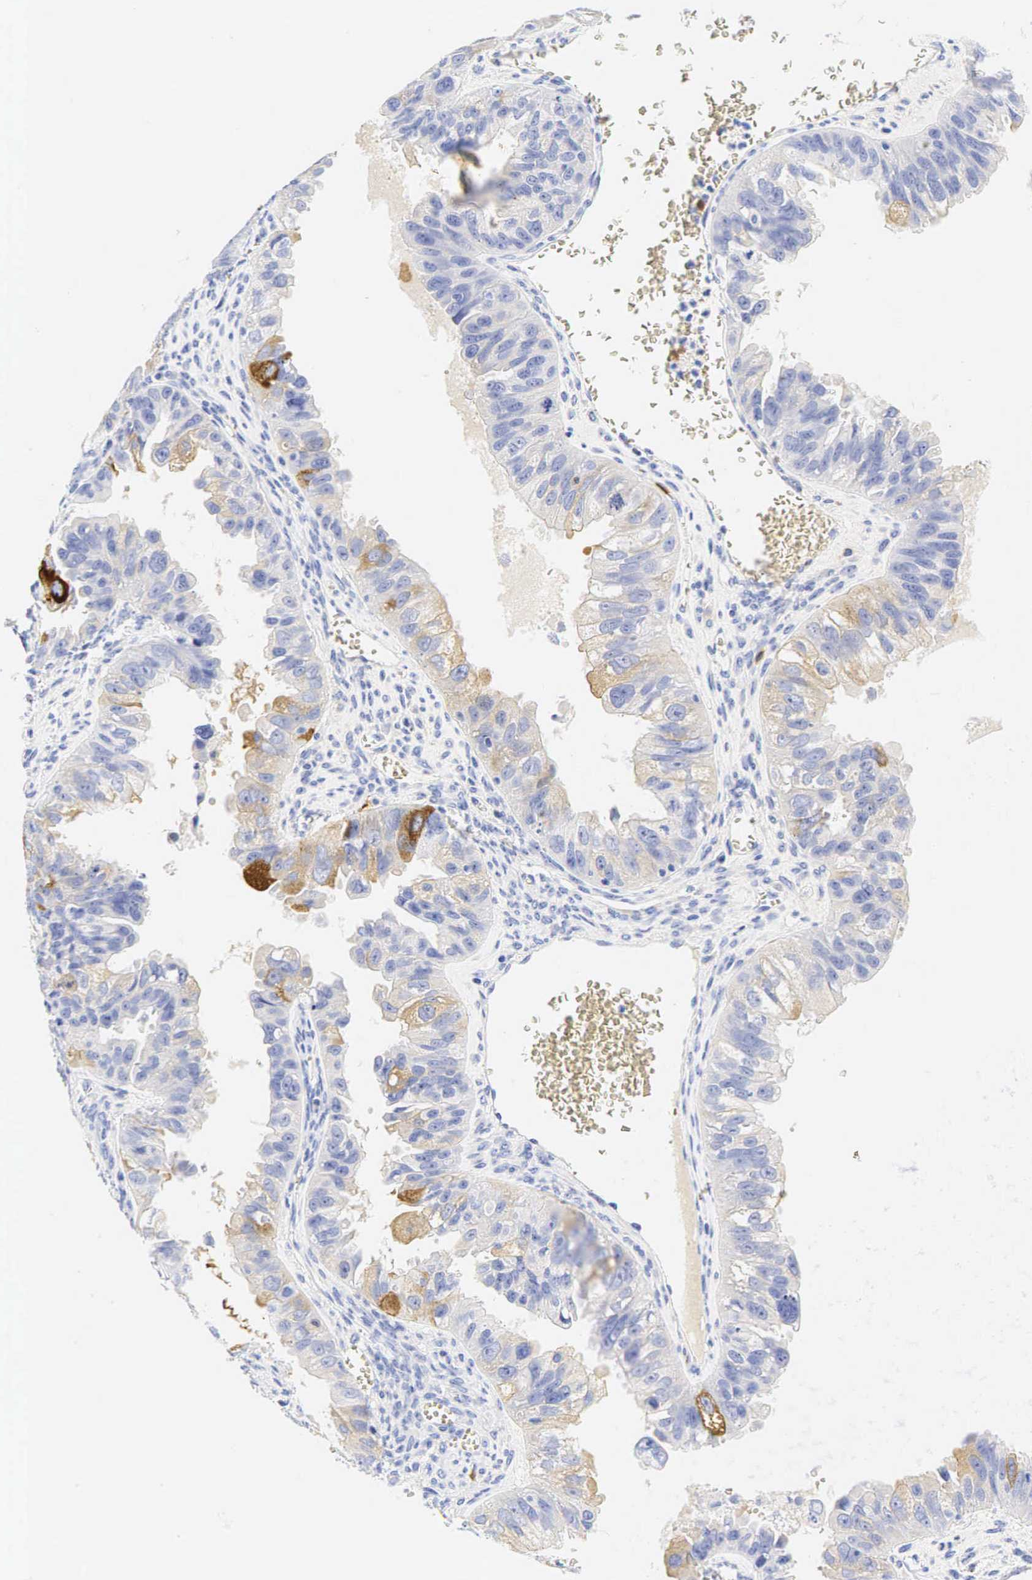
{"staining": {"intensity": "moderate", "quantity": "25%-75%", "location": "cytoplasmic/membranous"}, "tissue": "ovarian cancer", "cell_type": "Tumor cells", "image_type": "cancer", "snomed": [{"axis": "morphology", "description": "Carcinoma, endometroid"}, {"axis": "topography", "description": "Ovary"}], "caption": "Protein positivity by immunohistochemistry displays moderate cytoplasmic/membranous staining in about 25%-75% of tumor cells in ovarian cancer (endometroid carcinoma). The protein is stained brown, and the nuclei are stained in blue (DAB IHC with brightfield microscopy, high magnification).", "gene": "TNFRSF8", "patient": {"sex": "female", "age": 85}}